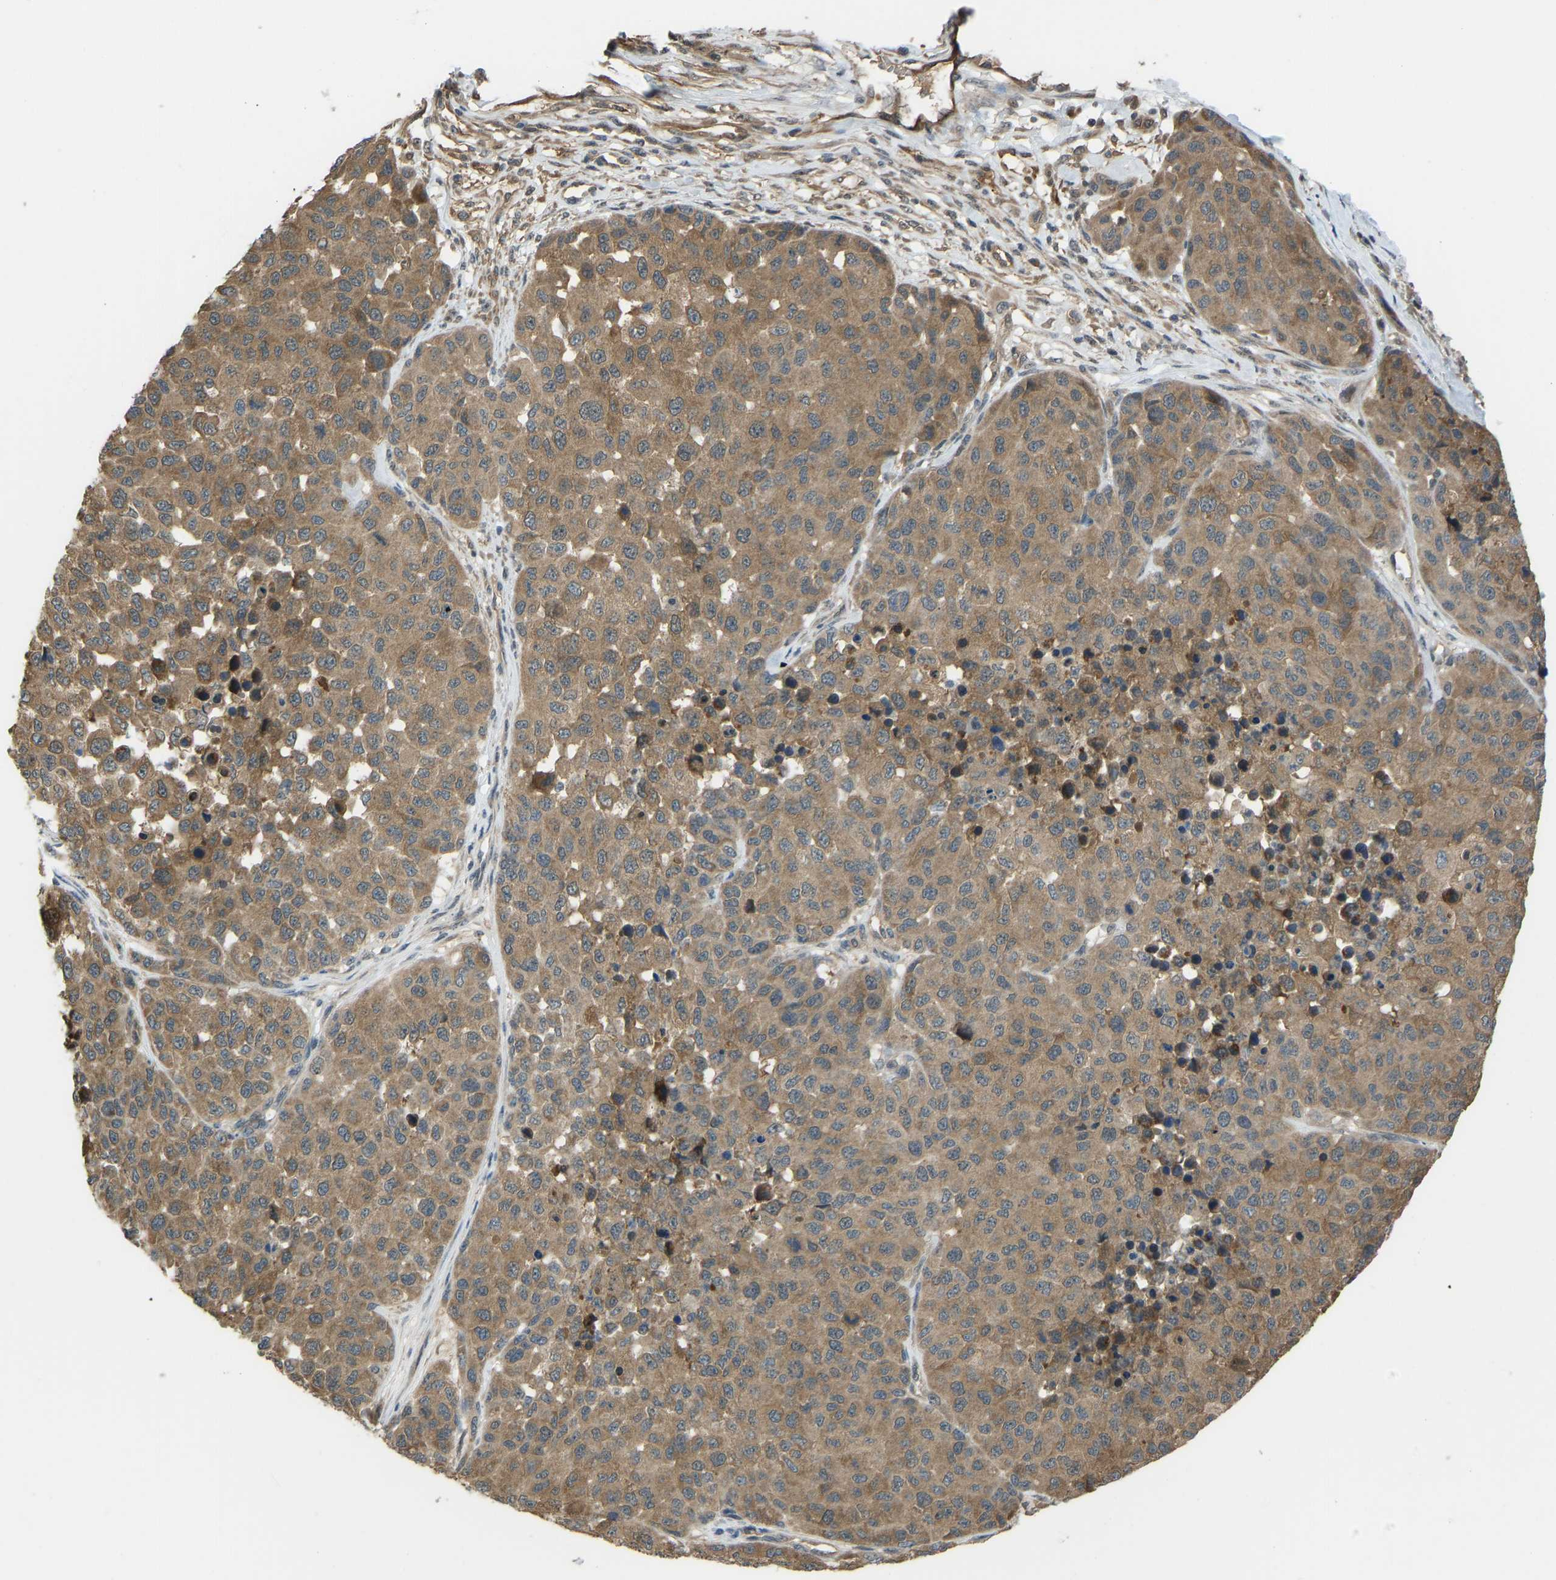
{"staining": {"intensity": "moderate", "quantity": ">75%", "location": "cytoplasmic/membranous"}, "tissue": "melanoma", "cell_type": "Tumor cells", "image_type": "cancer", "snomed": [{"axis": "morphology", "description": "Malignant melanoma, NOS"}, {"axis": "topography", "description": "Skin"}], "caption": "Immunohistochemistry (IHC) of human malignant melanoma demonstrates medium levels of moderate cytoplasmic/membranous staining in approximately >75% of tumor cells. Nuclei are stained in blue.", "gene": "CCT8", "patient": {"sex": "male", "age": 62}}